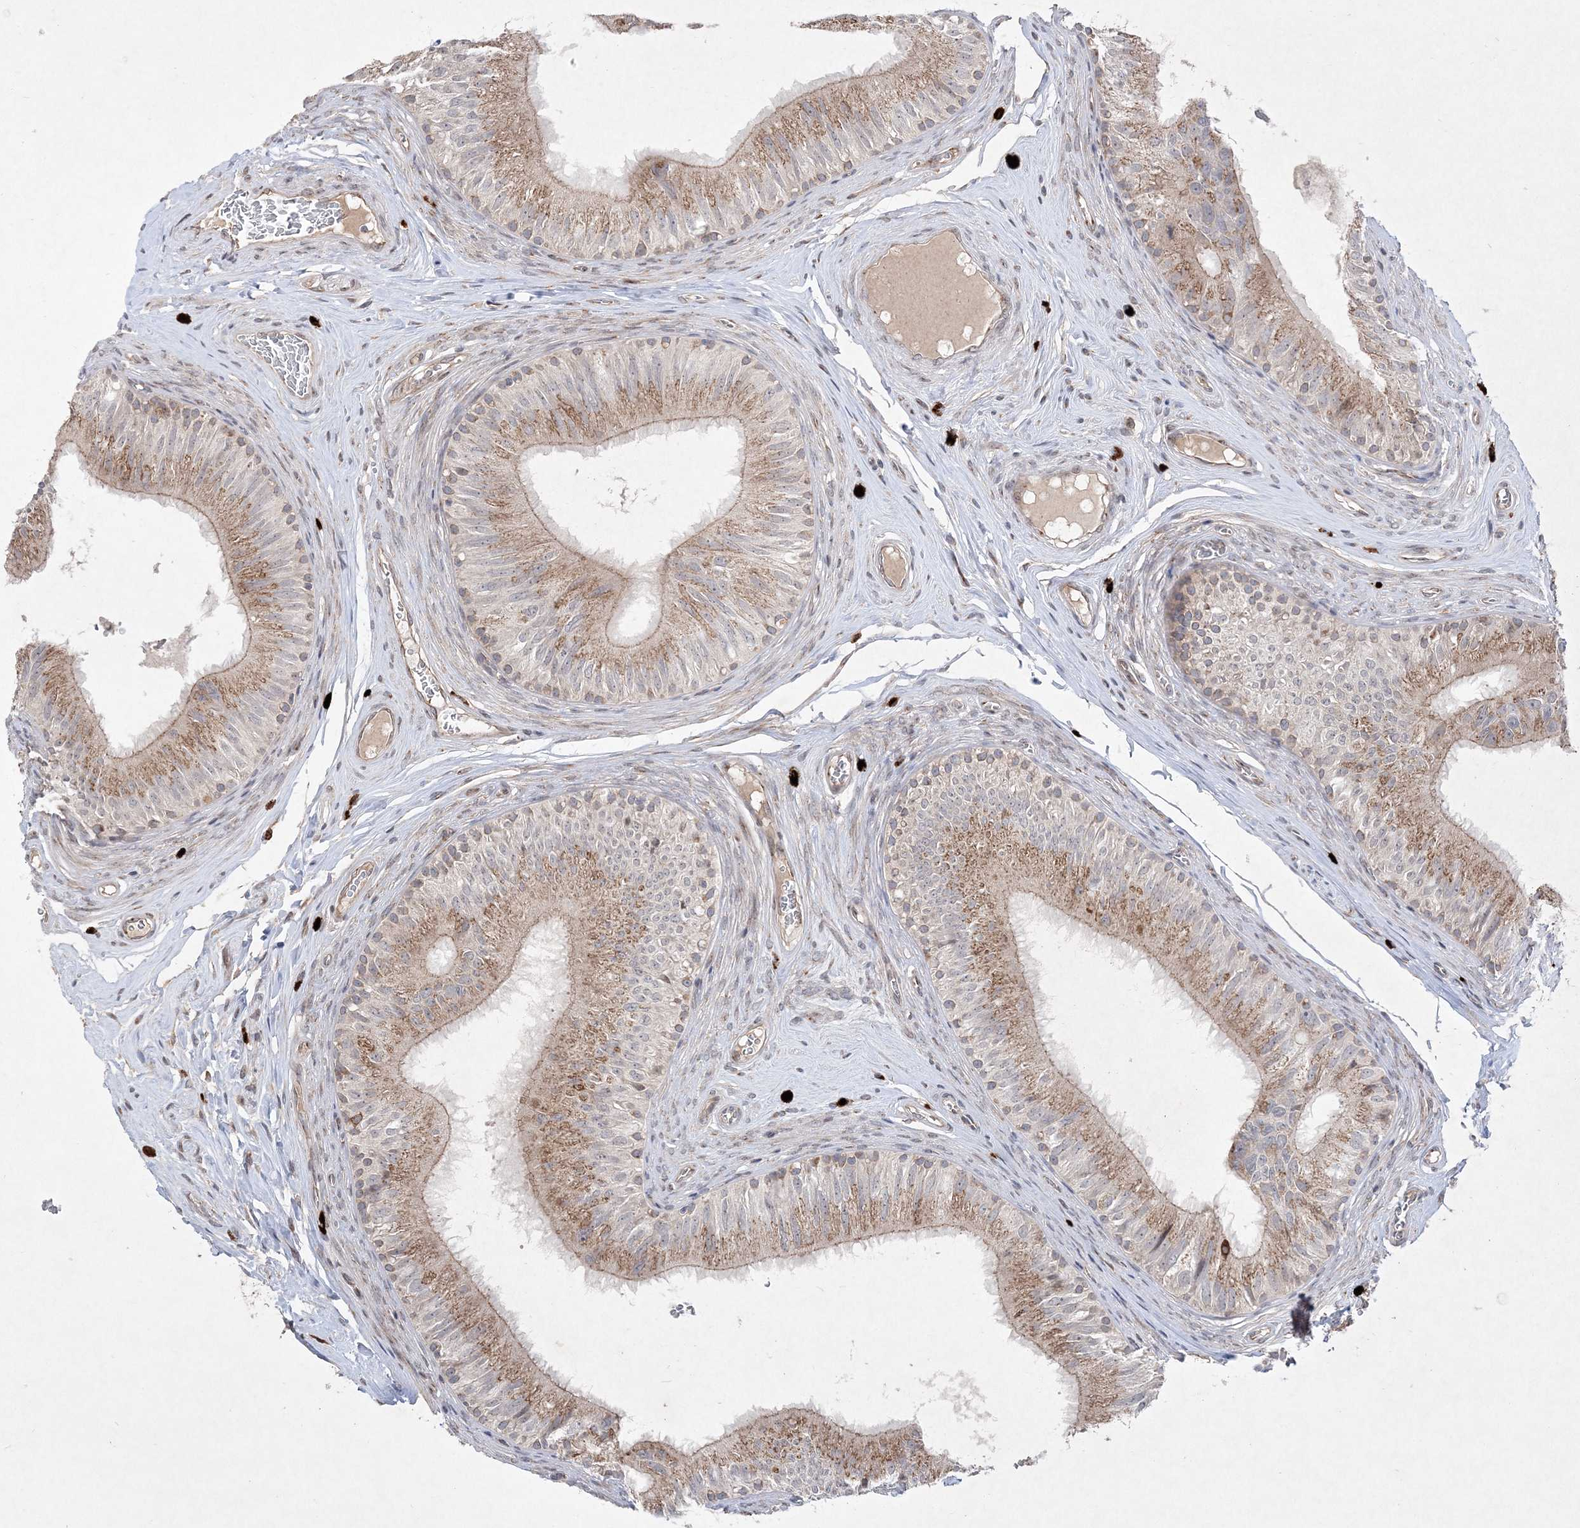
{"staining": {"intensity": "moderate", "quantity": ">75%", "location": "cytoplasmic/membranous"}, "tissue": "epididymis", "cell_type": "Glandular cells", "image_type": "normal", "snomed": [{"axis": "morphology", "description": "Normal tissue, NOS"}, {"axis": "topography", "description": "Epididymis"}], "caption": "The image exhibits staining of benign epididymis, revealing moderate cytoplasmic/membranous protein expression (brown color) within glandular cells.", "gene": "CLNK", "patient": {"sex": "male", "age": 46}}